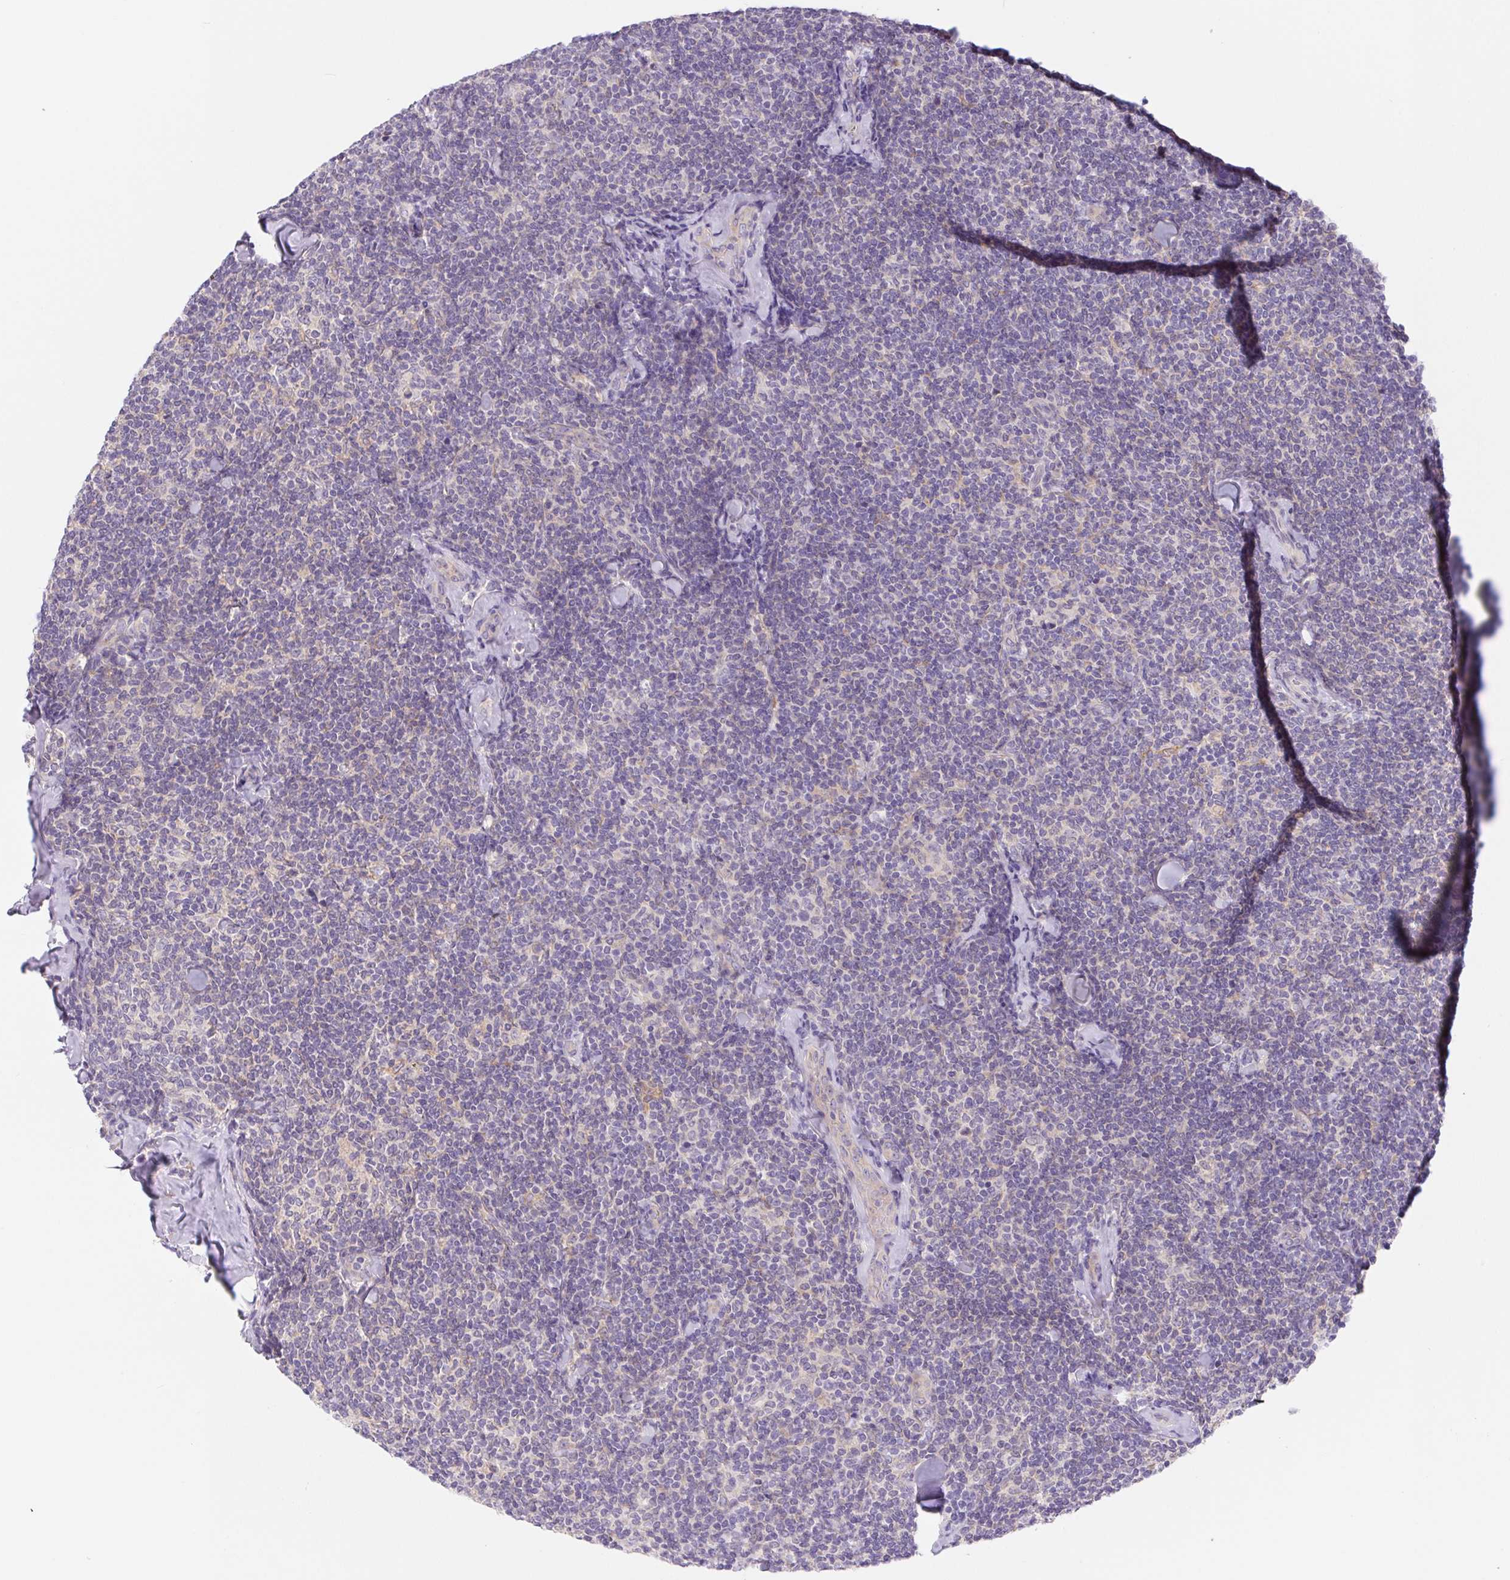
{"staining": {"intensity": "negative", "quantity": "none", "location": "none"}, "tissue": "lymphoma", "cell_type": "Tumor cells", "image_type": "cancer", "snomed": [{"axis": "morphology", "description": "Malignant lymphoma, non-Hodgkin's type, Low grade"}, {"axis": "topography", "description": "Lymph node"}], "caption": "IHC of human malignant lymphoma, non-Hodgkin's type (low-grade) shows no positivity in tumor cells.", "gene": "DYNC2LI1", "patient": {"sex": "female", "age": 56}}